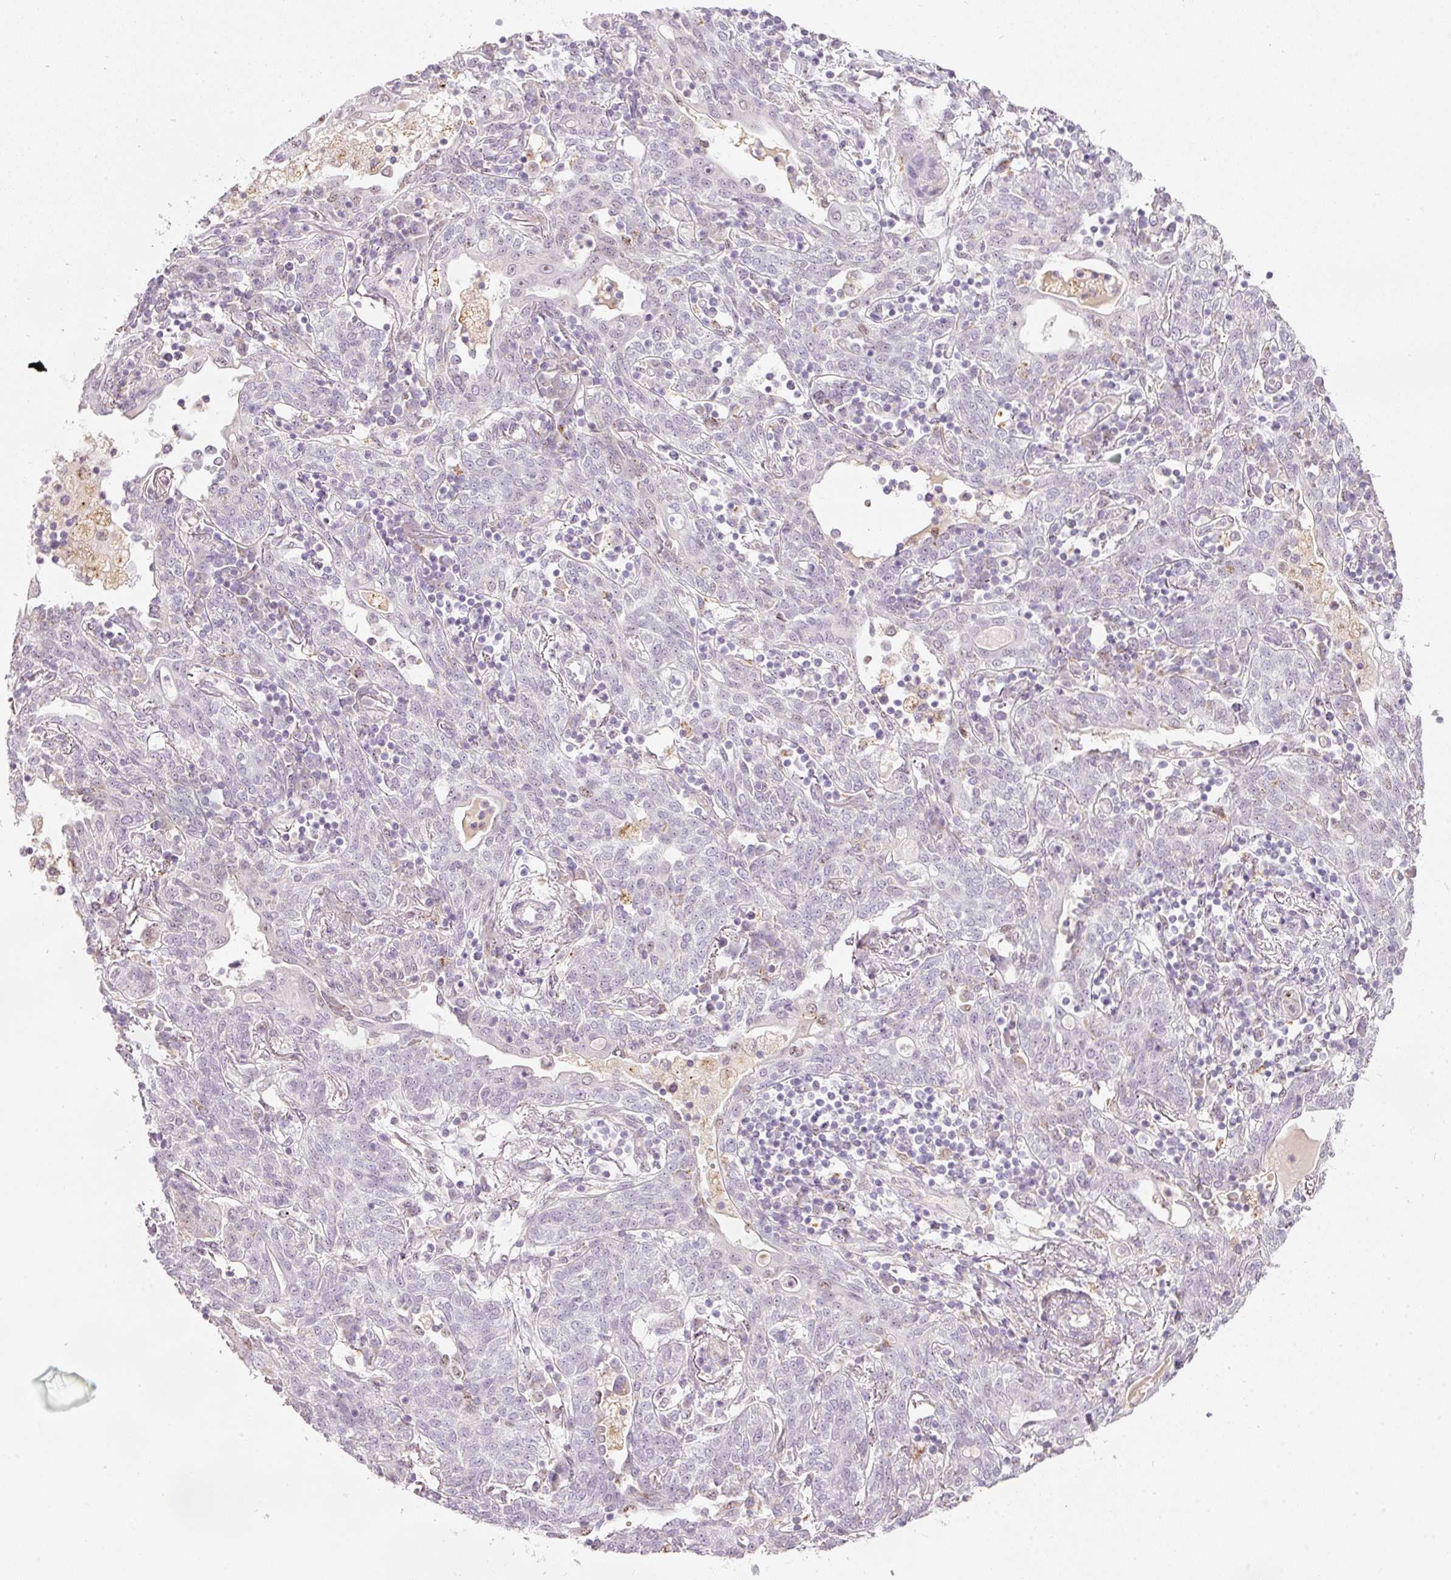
{"staining": {"intensity": "negative", "quantity": "none", "location": "none"}, "tissue": "lung cancer", "cell_type": "Tumor cells", "image_type": "cancer", "snomed": [{"axis": "morphology", "description": "Squamous cell carcinoma, NOS"}, {"axis": "topography", "description": "Lung"}], "caption": "Immunohistochemistry of human squamous cell carcinoma (lung) reveals no expression in tumor cells.", "gene": "RNF39", "patient": {"sex": "female", "age": 70}}